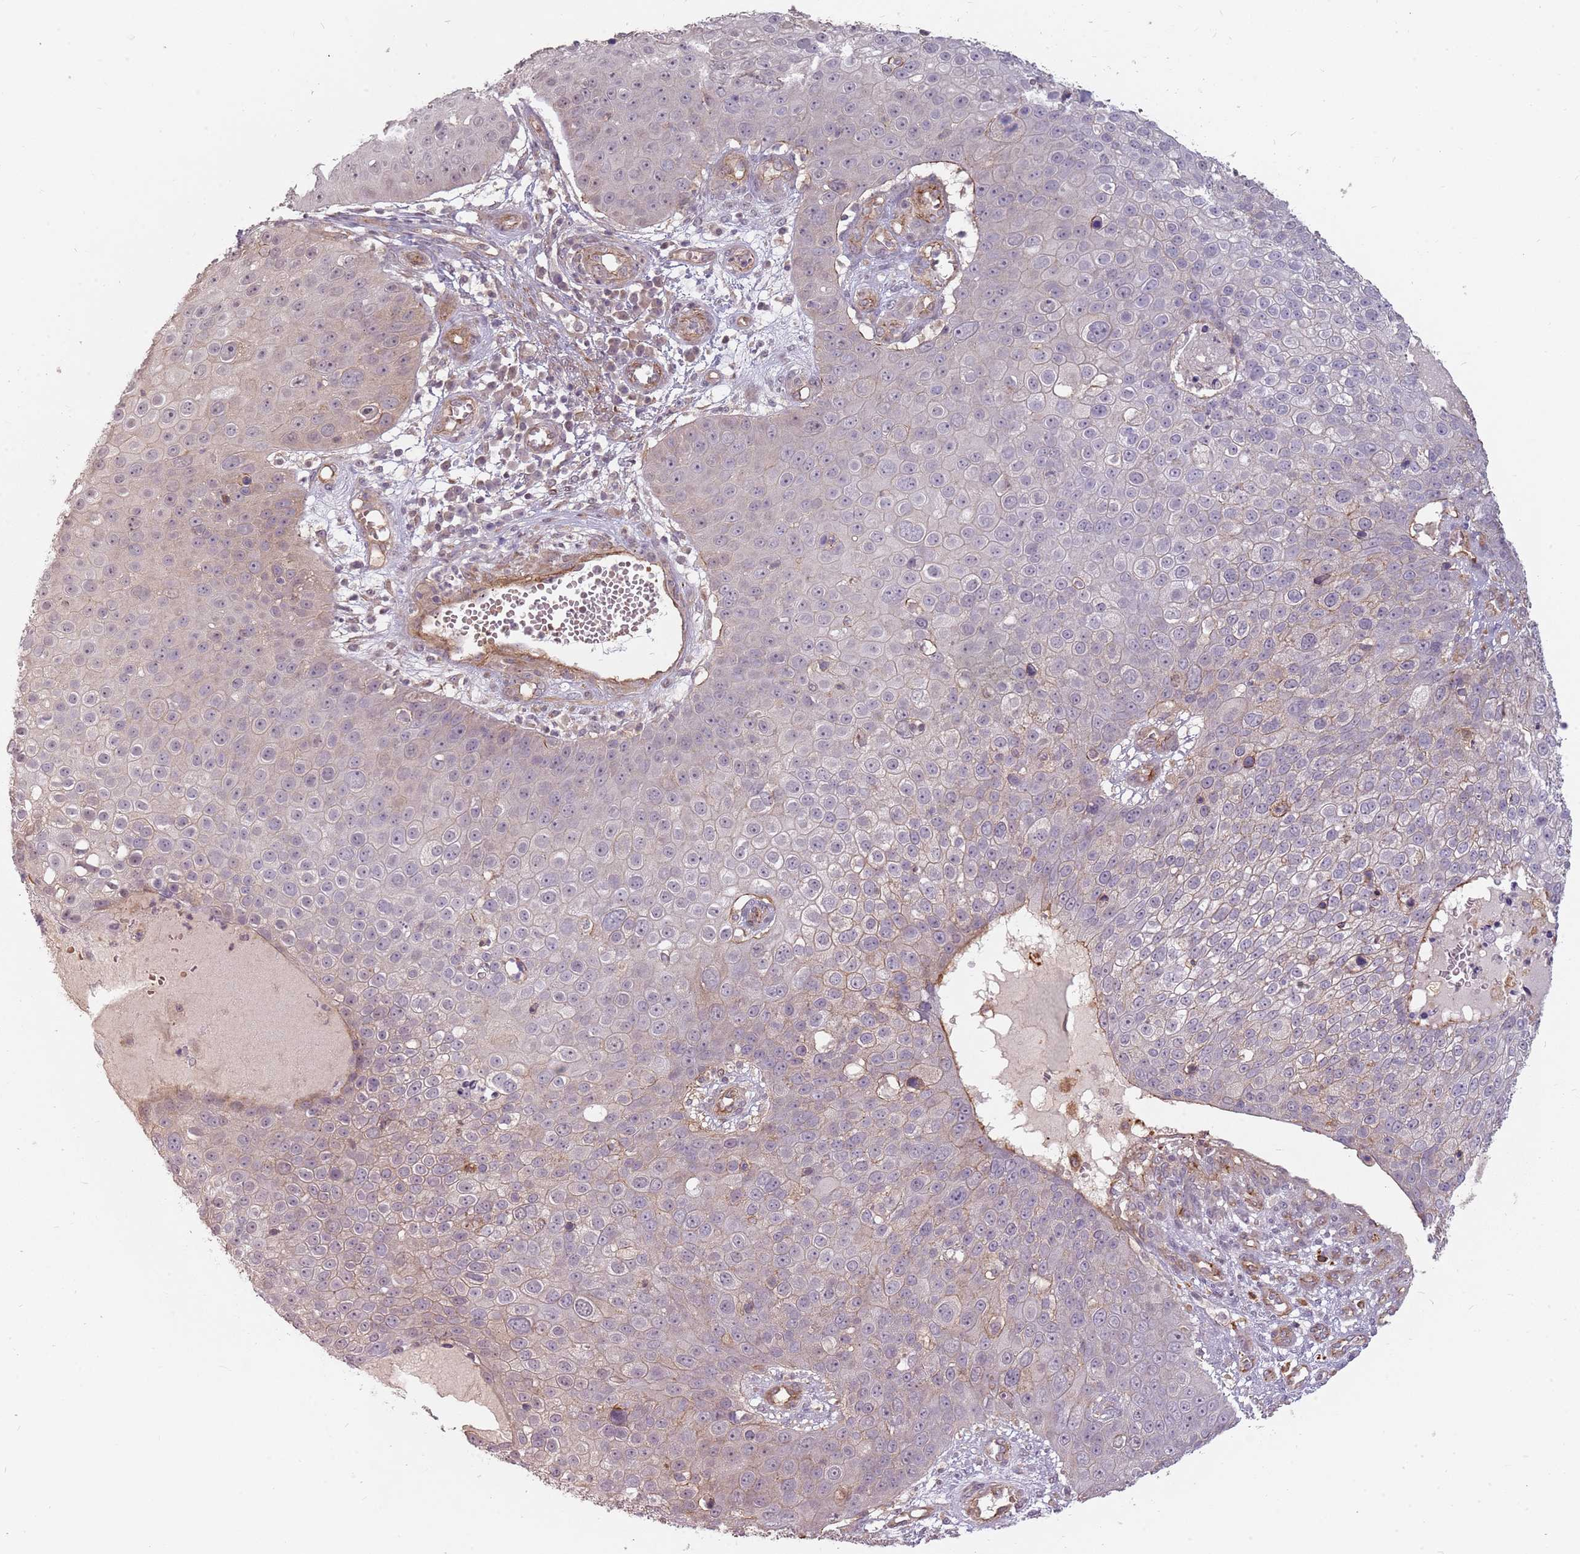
{"staining": {"intensity": "weak", "quantity": "<25%", "location": "cytoplasmic/membranous"}, "tissue": "skin cancer", "cell_type": "Tumor cells", "image_type": "cancer", "snomed": [{"axis": "morphology", "description": "Squamous cell carcinoma, NOS"}, {"axis": "topography", "description": "Skin"}], "caption": "DAB (3,3'-diaminobenzidine) immunohistochemical staining of human skin squamous cell carcinoma displays no significant expression in tumor cells.", "gene": "PPP1R14C", "patient": {"sex": "male", "age": 71}}